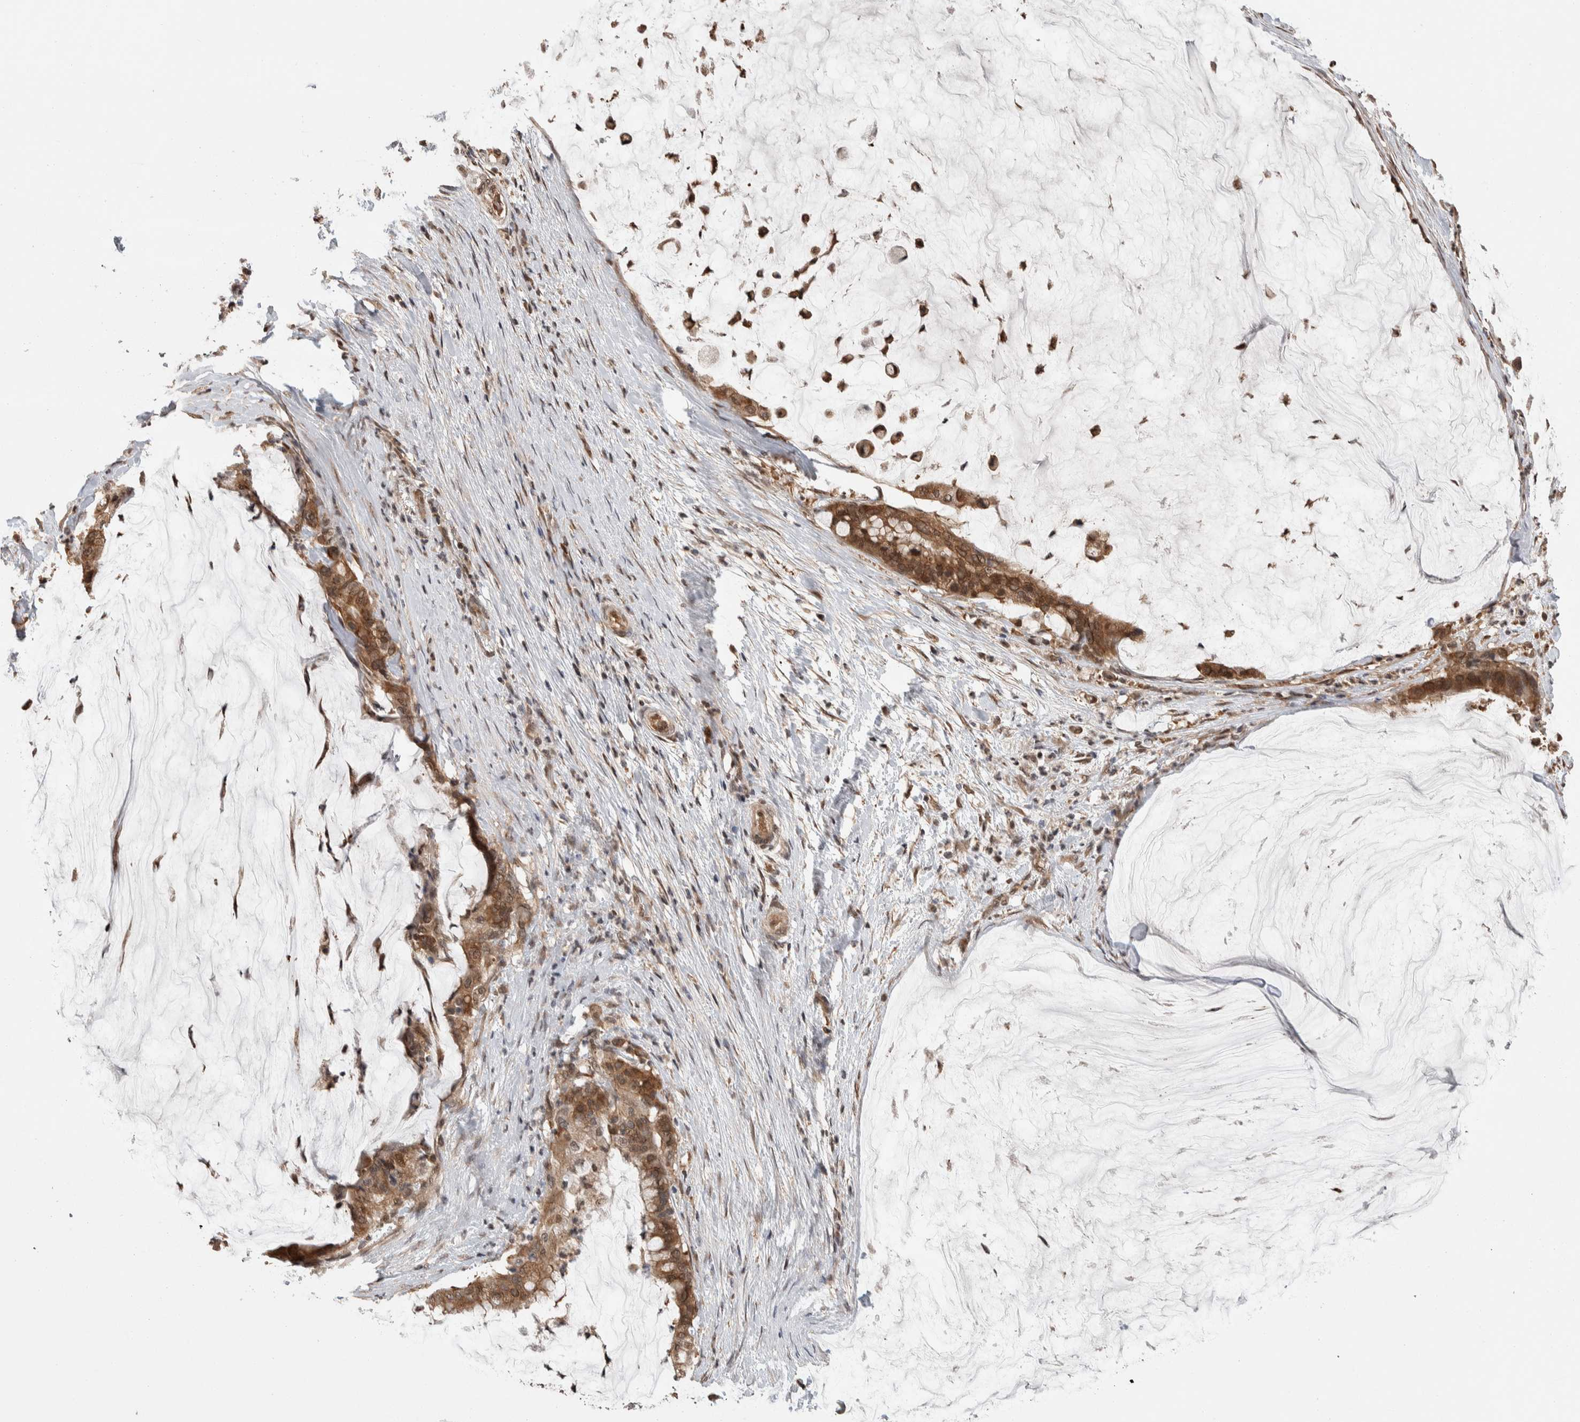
{"staining": {"intensity": "moderate", "quantity": ">75%", "location": "cytoplasmic/membranous"}, "tissue": "pancreatic cancer", "cell_type": "Tumor cells", "image_type": "cancer", "snomed": [{"axis": "morphology", "description": "Adenocarcinoma, NOS"}, {"axis": "topography", "description": "Pancreas"}], "caption": "A photomicrograph showing moderate cytoplasmic/membranous staining in about >75% of tumor cells in adenocarcinoma (pancreatic), as visualized by brown immunohistochemical staining.", "gene": "ZNF592", "patient": {"sex": "male", "age": 41}}